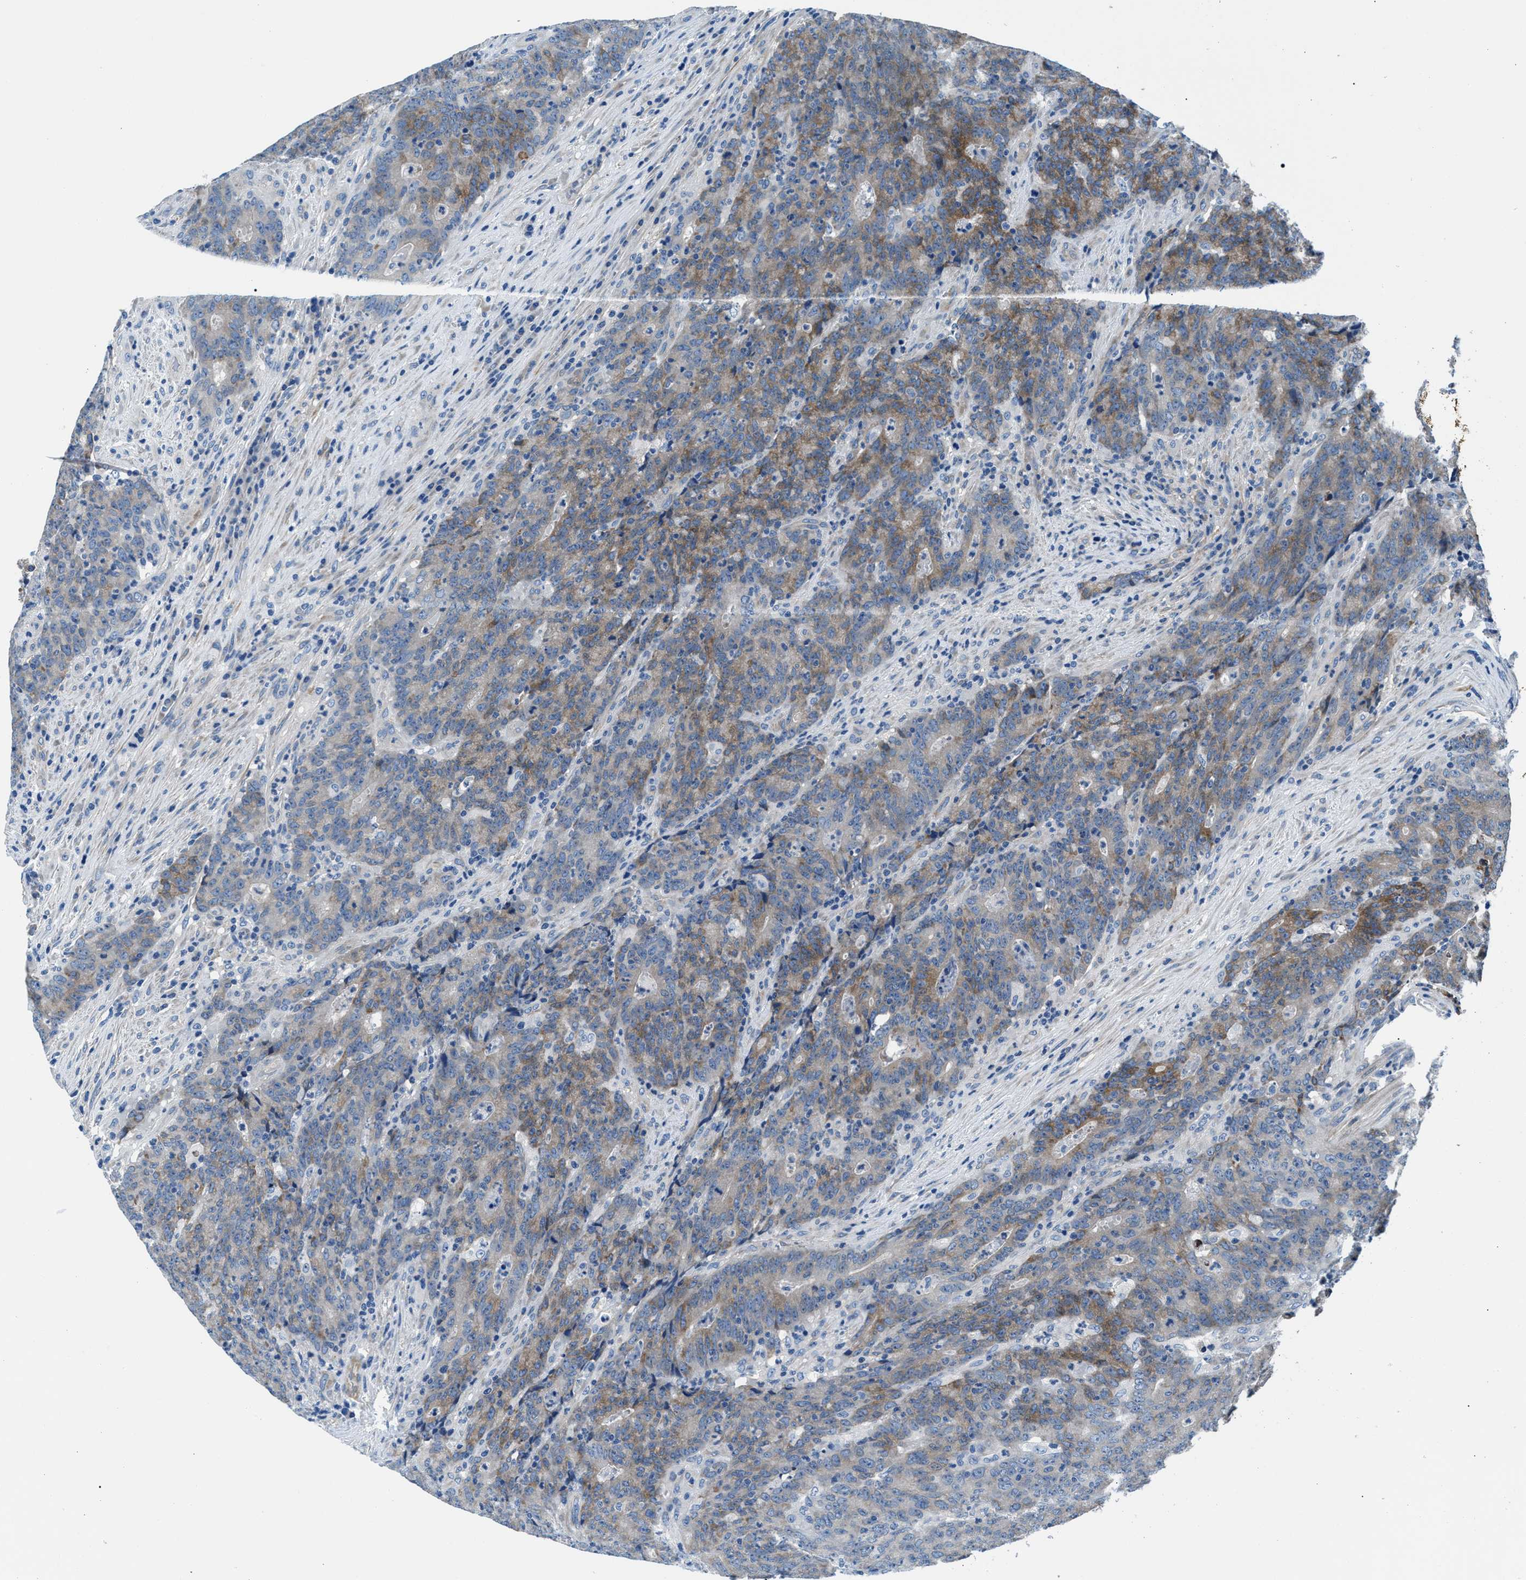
{"staining": {"intensity": "moderate", "quantity": "<25%", "location": "cytoplasmic/membranous"}, "tissue": "colorectal cancer", "cell_type": "Tumor cells", "image_type": "cancer", "snomed": [{"axis": "morphology", "description": "Normal tissue, NOS"}, {"axis": "morphology", "description": "Adenocarcinoma, NOS"}, {"axis": "topography", "description": "Colon"}], "caption": "Immunohistochemistry (IHC) staining of colorectal cancer (adenocarcinoma), which displays low levels of moderate cytoplasmic/membranous positivity in approximately <25% of tumor cells indicating moderate cytoplasmic/membranous protein staining. The staining was performed using DAB (3,3'-diaminobenzidine) (brown) for protein detection and nuclei were counterstained in hematoxylin (blue).", "gene": "CDRT4", "patient": {"sex": "female", "age": 75}}